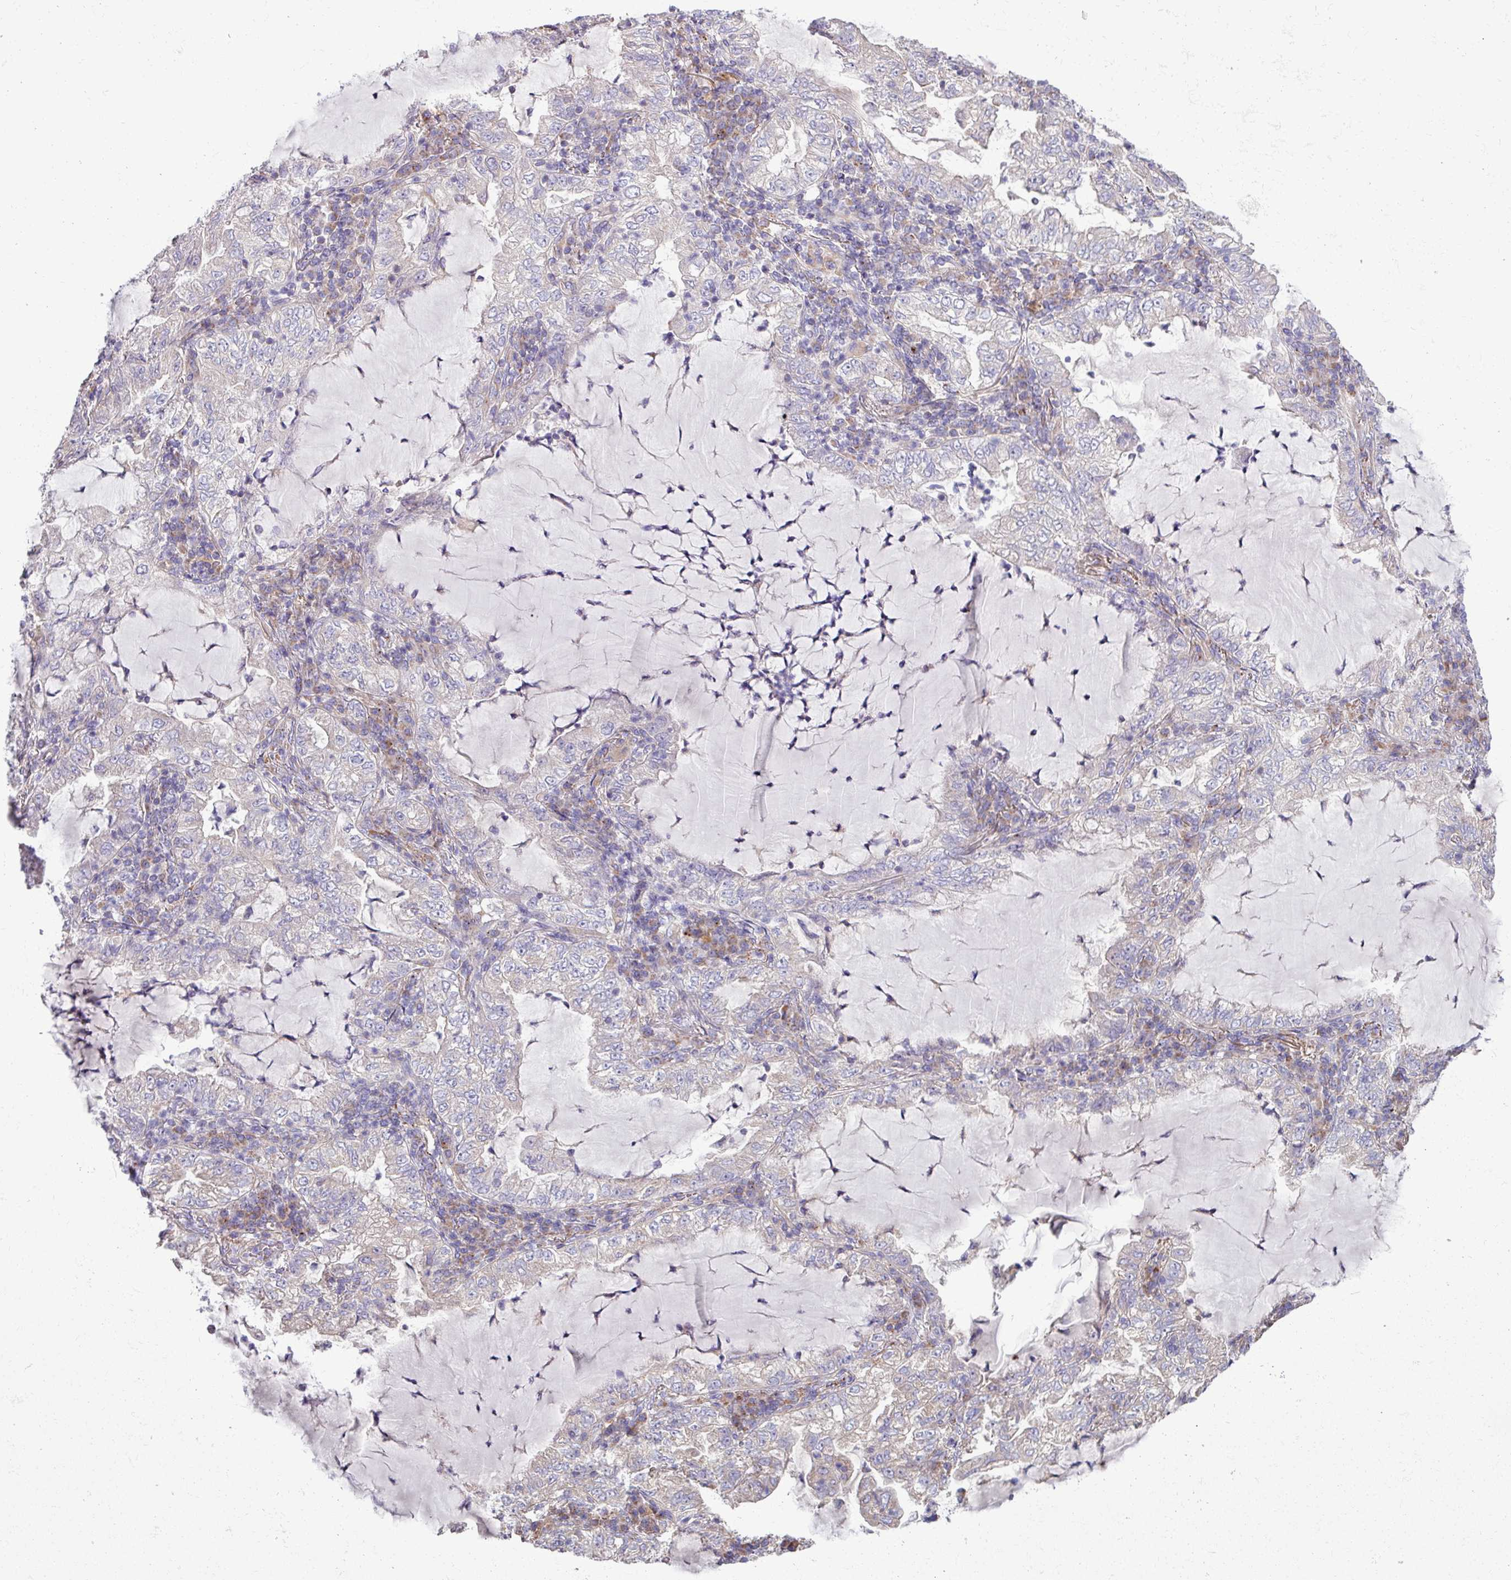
{"staining": {"intensity": "negative", "quantity": "none", "location": "none"}, "tissue": "lung cancer", "cell_type": "Tumor cells", "image_type": "cancer", "snomed": [{"axis": "morphology", "description": "Adenocarcinoma, NOS"}, {"axis": "topography", "description": "Lung"}], "caption": "Adenocarcinoma (lung) stained for a protein using IHC reveals no positivity tumor cells.", "gene": "PPM1J", "patient": {"sex": "female", "age": 73}}